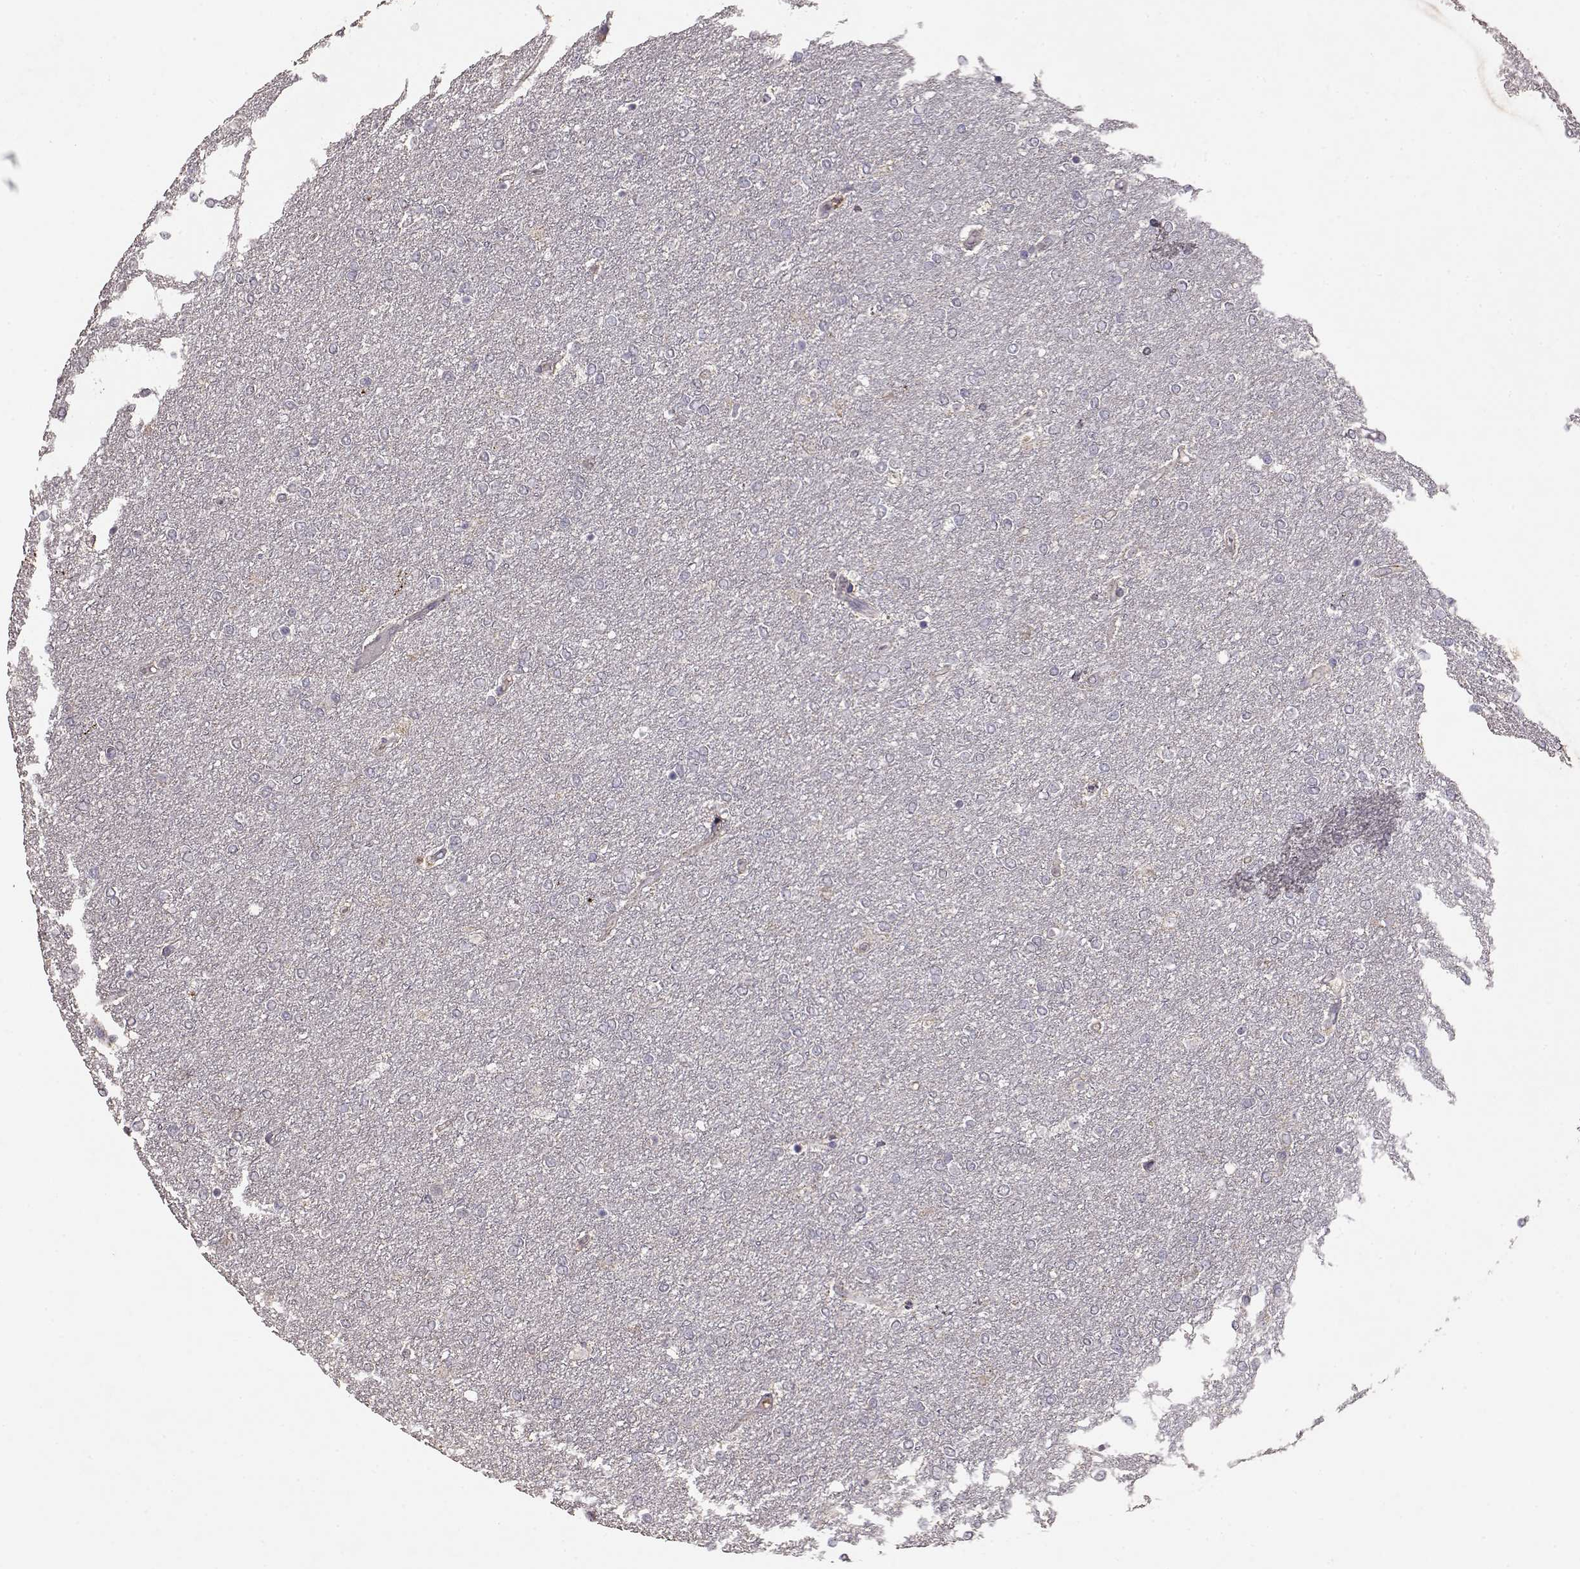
{"staining": {"intensity": "negative", "quantity": "none", "location": "none"}, "tissue": "glioma", "cell_type": "Tumor cells", "image_type": "cancer", "snomed": [{"axis": "morphology", "description": "Glioma, malignant, High grade"}, {"axis": "topography", "description": "Brain"}], "caption": "High-grade glioma (malignant) stained for a protein using IHC exhibits no positivity tumor cells.", "gene": "PMCH", "patient": {"sex": "female", "age": 61}}